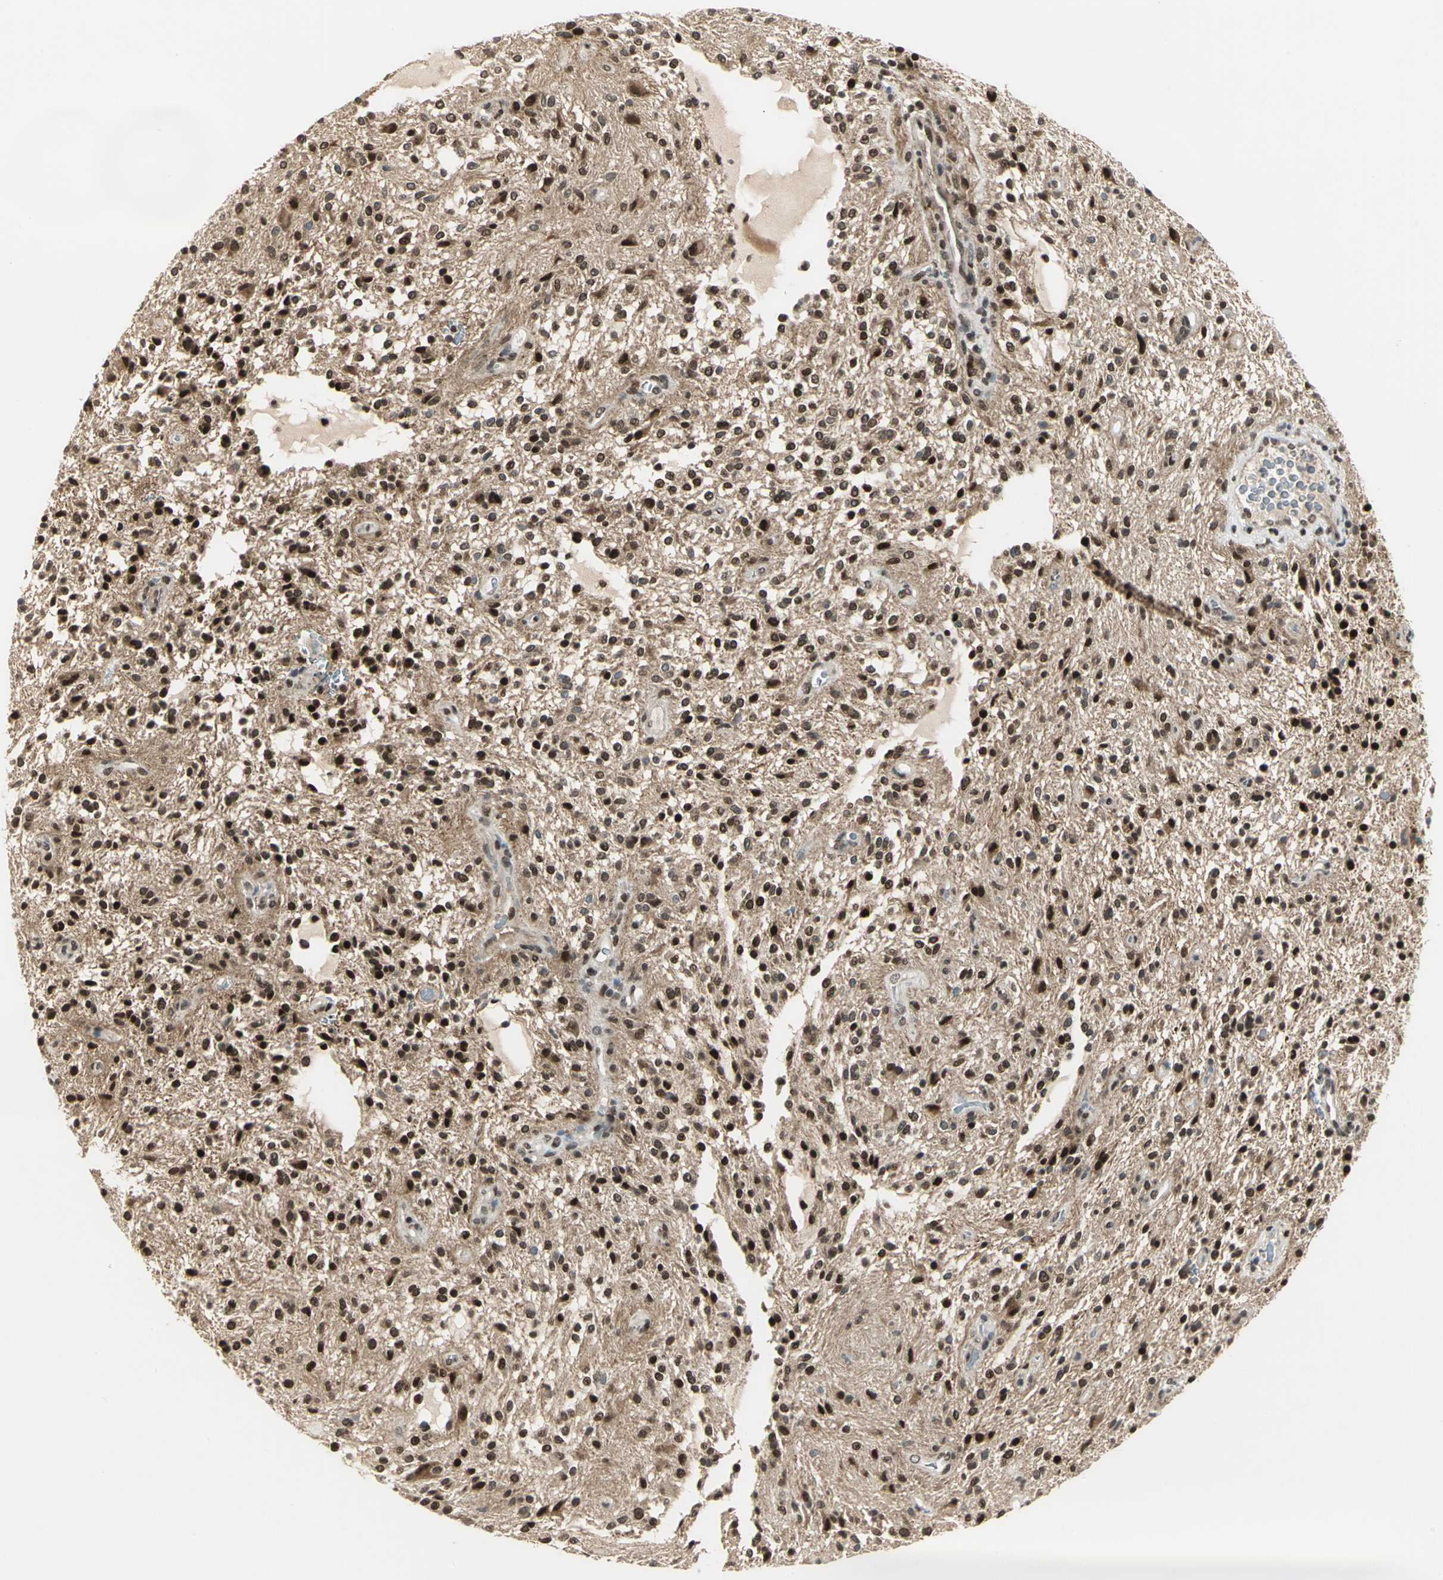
{"staining": {"intensity": "strong", "quantity": ">75%", "location": "nuclear"}, "tissue": "glioma", "cell_type": "Tumor cells", "image_type": "cancer", "snomed": [{"axis": "morphology", "description": "Glioma, malignant, NOS"}, {"axis": "topography", "description": "Cerebellum"}], "caption": "Tumor cells show strong nuclear positivity in about >75% of cells in glioma.", "gene": "RAD17", "patient": {"sex": "female", "age": 10}}